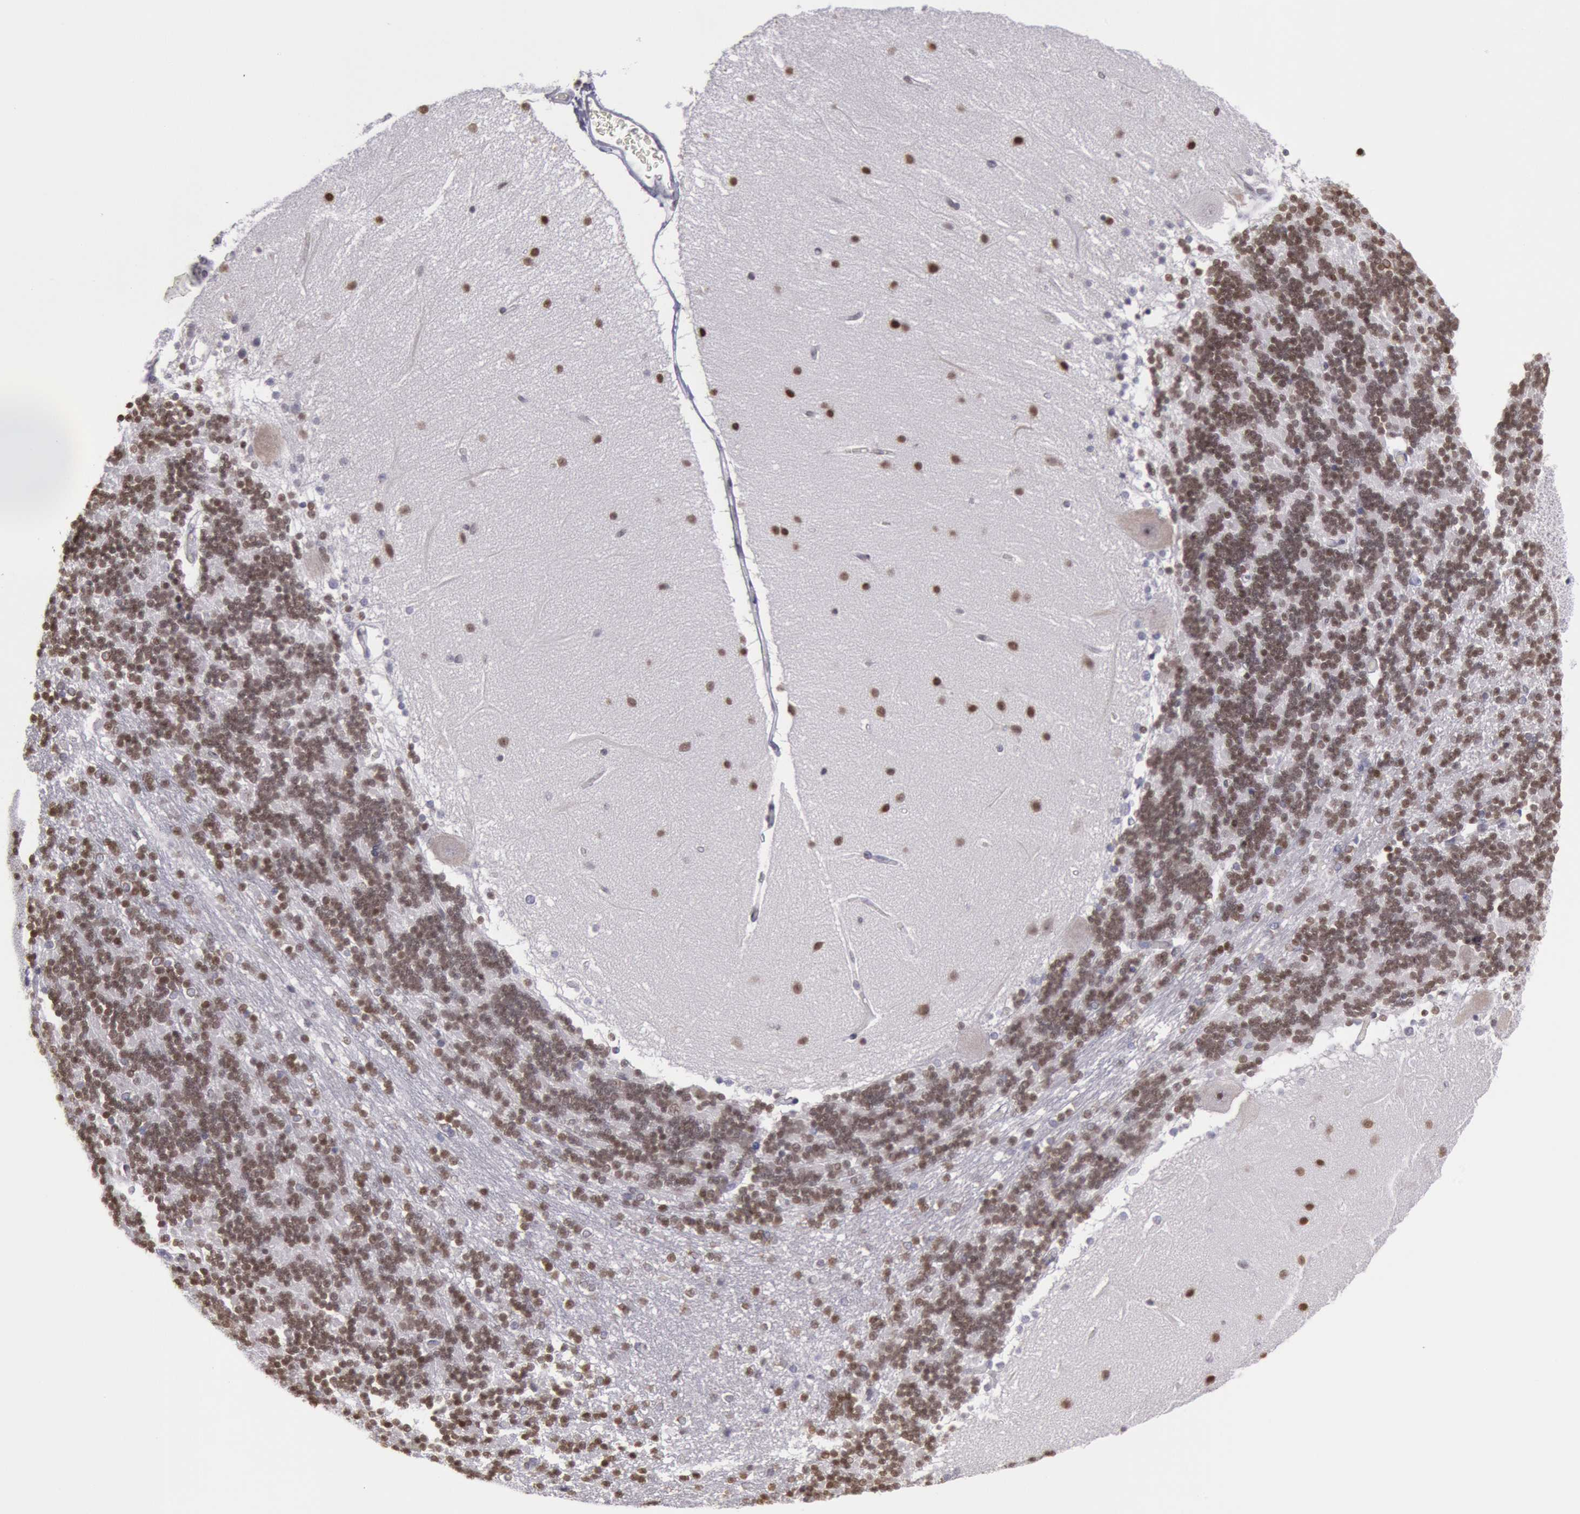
{"staining": {"intensity": "moderate", "quantity": ">75%", "location": "nuclear"}, "tissue": "cerebellum", "cell_type": "Cells in granular layer", "image_type": "normal", "snomed": [{"axis": "morphology", "description": "Normal tissue, NOS"}, {"axis": "topography", "description": "Cerebellum"}], "caption": "Immunohistochemistry micrograph of benign cerebellum stained for a protein (brown), which reveals medium levels of moderate nuclear positivity in approximately >75% of cells in granular layer.", "gene": "NKAP", "patient": {"sex": "female", "age": 54}}